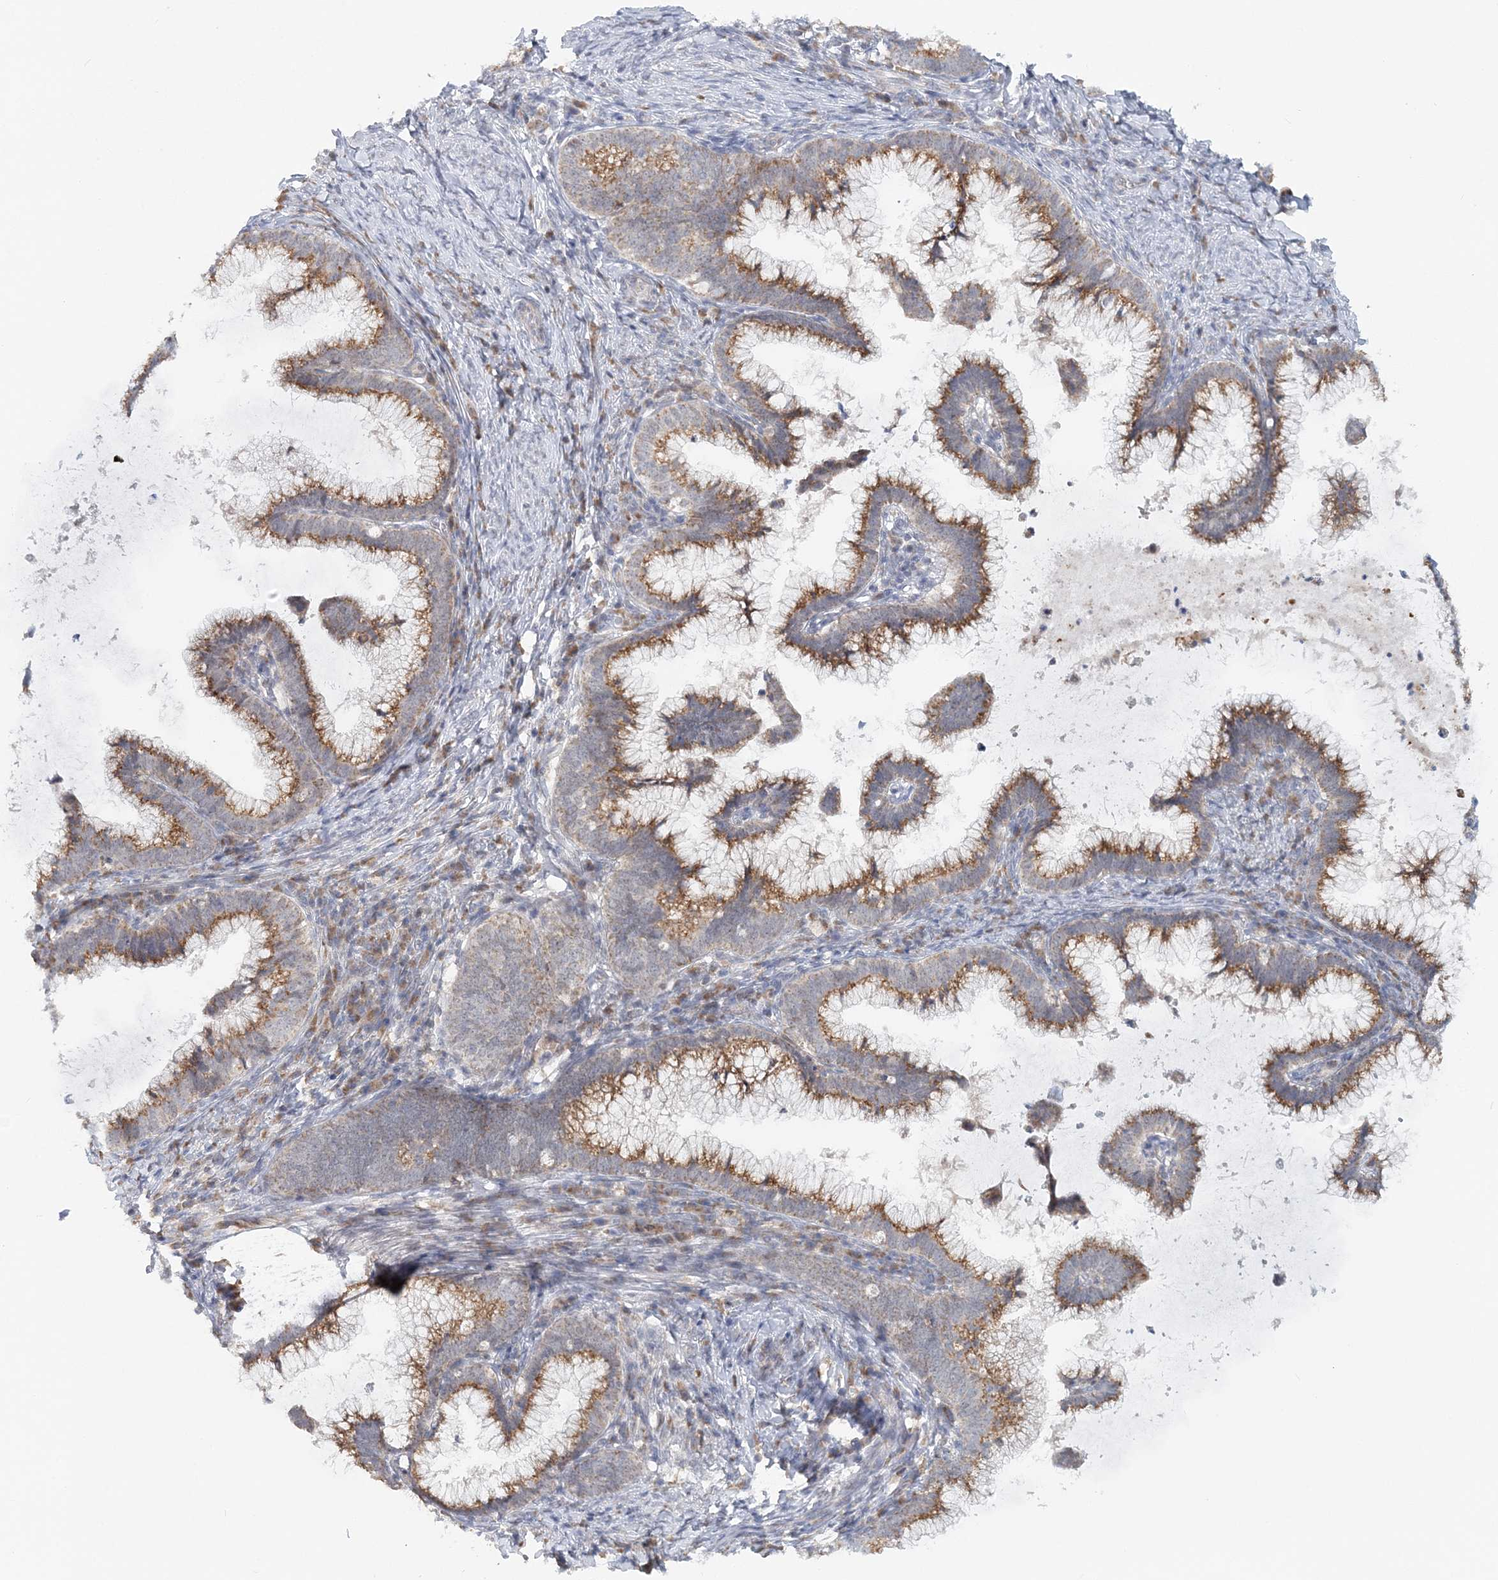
{"staining": {"intensity": "moderate", "quantity": ">75%", "location": "cytoplasmic/membranous"}, "tissue": "cervical cancer", "cell_type": "Tumor cells", "image_type": "cancer", "snomed": [{"axis": "morphology", "description": "Adenocarcinoma, NOS"}, {"axis": "topography", "description": "Cervix"}], "caption": "Protein expression analysis of human adenocarcinoma (cervical) reveals moderate cytoplasmic/membranous staining in about >75% of tumor cells. Using DAB (3,3'-diaminobenzidine) (brown) and hematoxylin (blue) stains, captured at high magnification using brightfield microscopy.", "gene": "RNF150", "patient": {"sex": "female", "age": 36}}